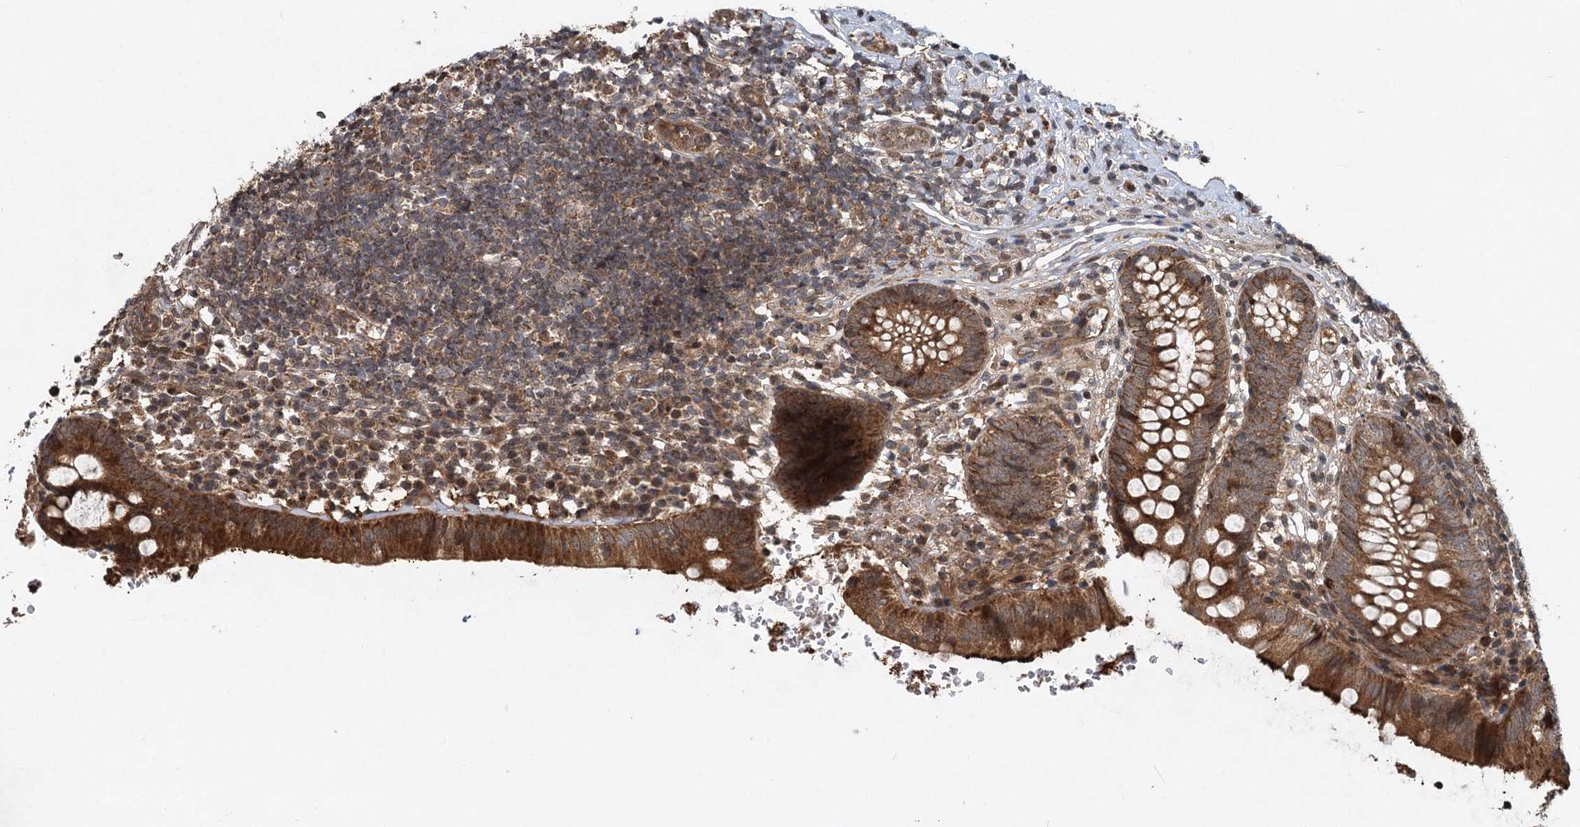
{"staining": {"intensity": "strong", "quantity": ">75%", "location": "cytoplasmic/membranous"}, "tissue": "appendix", "cell_type": "Glandular cells", "image_type": "normal", "snomed": [{"axis": "morphology", "description": "Normal tissue, NOS"}, {"axis": "topography", "description": "Appendix"}], "caption": "Glandular cells show high levels of strong cytoplasmic/membranous positivity in approximately >75% of cells in benign appendix.", "gene": "INSIG2", "patient": {"sex": "male", "age": 8}}